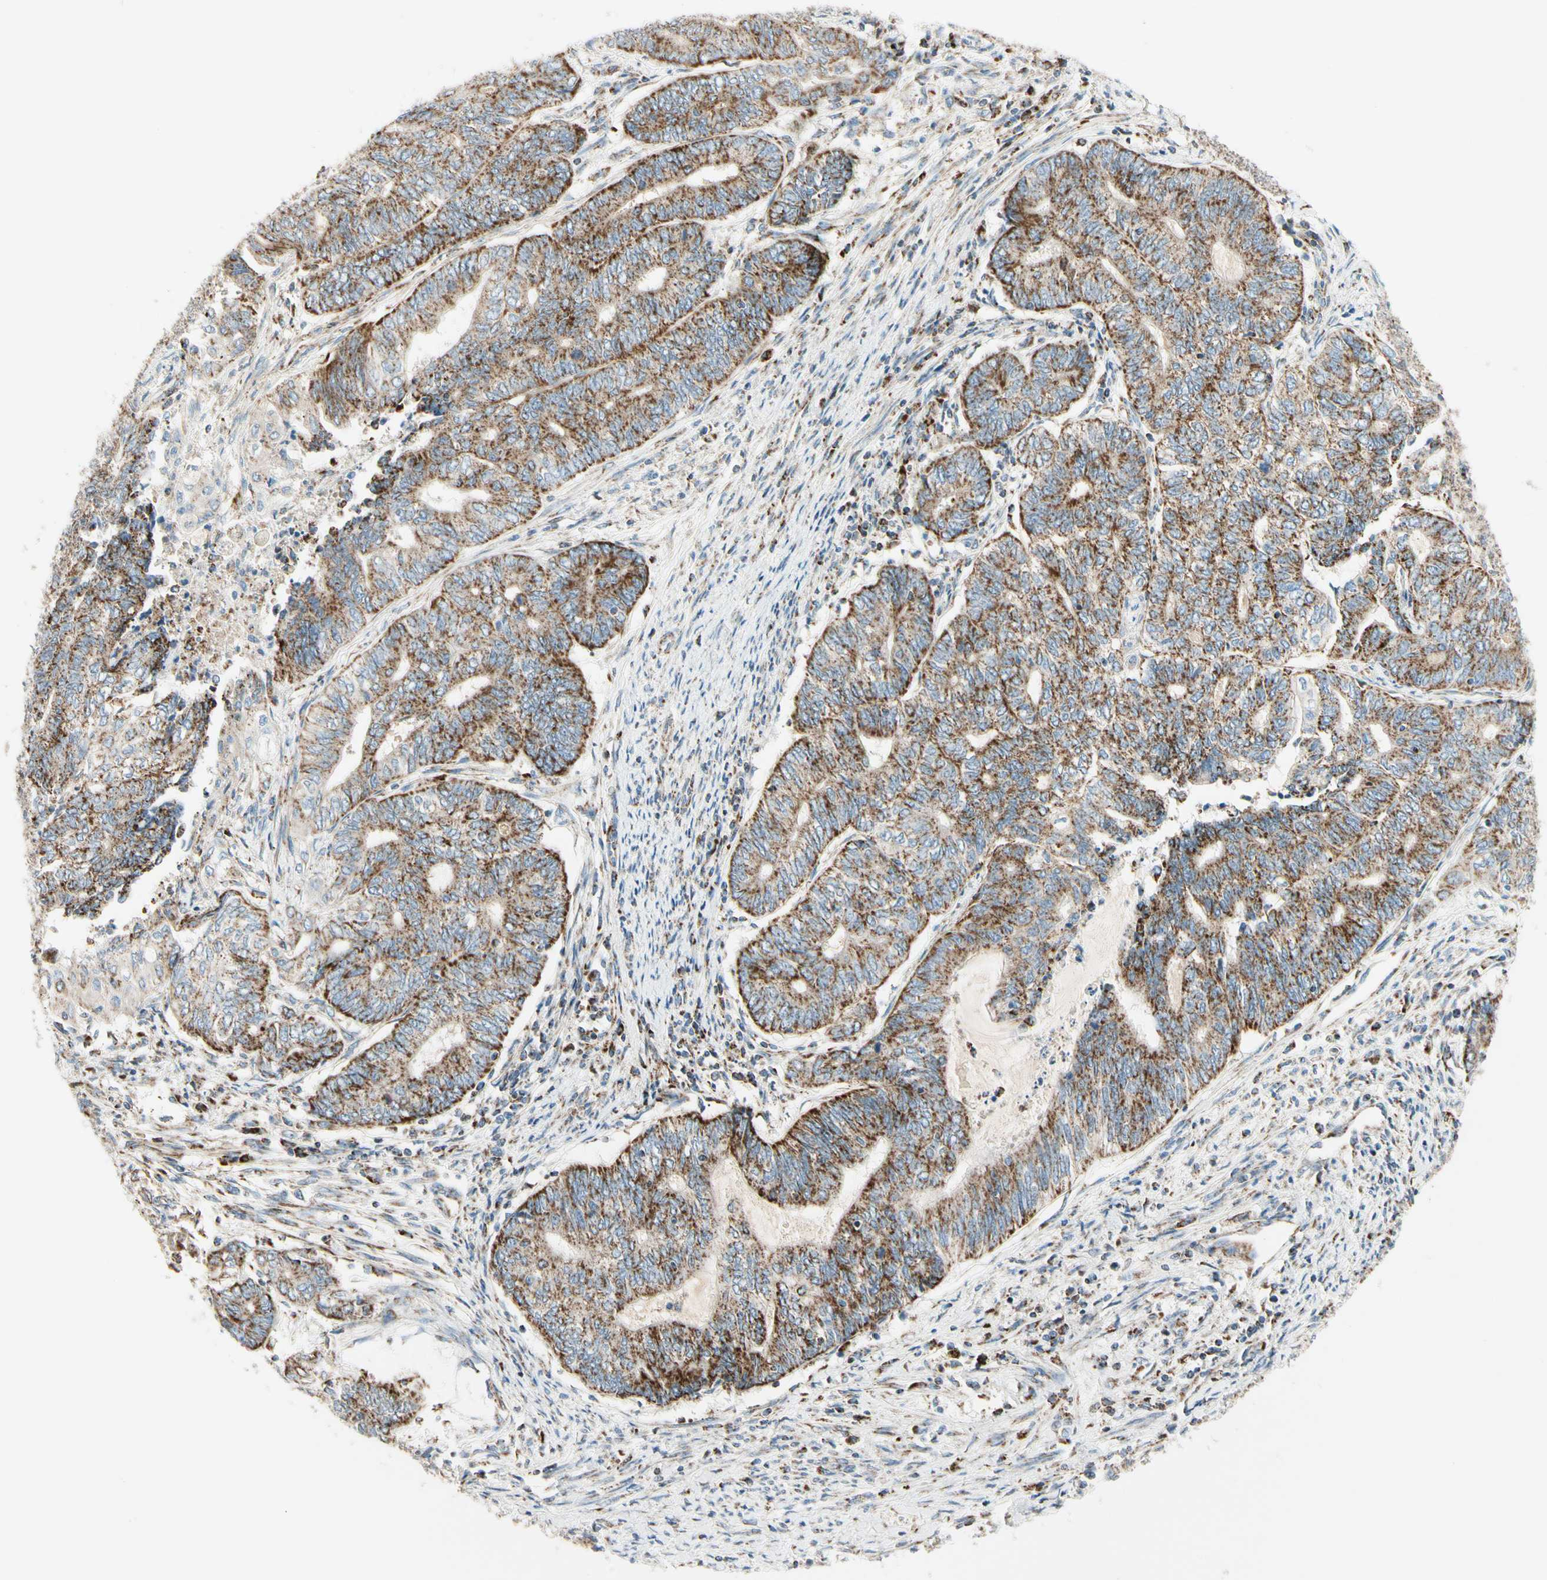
{"staining": {"intensity": "strong", "quantity": ">75%", "location": "cytoplasmic/membranous"}, "tissue": "endometrial cancer", "cell_type": "Tumor cells", "image_type": "cancer", "snomed": [{"axis": "morphology", "description": "Adenocarcinoma, NOS"}, {"axis": "topography", "description": "Uterus"}, {"axis": "topography", "description": "Endometrium"}], "caption": "Protein positivity by IHC reveals strong cytoplasmic/membranous positivity in approximately >75% of tumor cells in endometrial adenocarcinoma.", "gene": "TBC1D10A", "patient": {"sex": "female", "age": 70}}